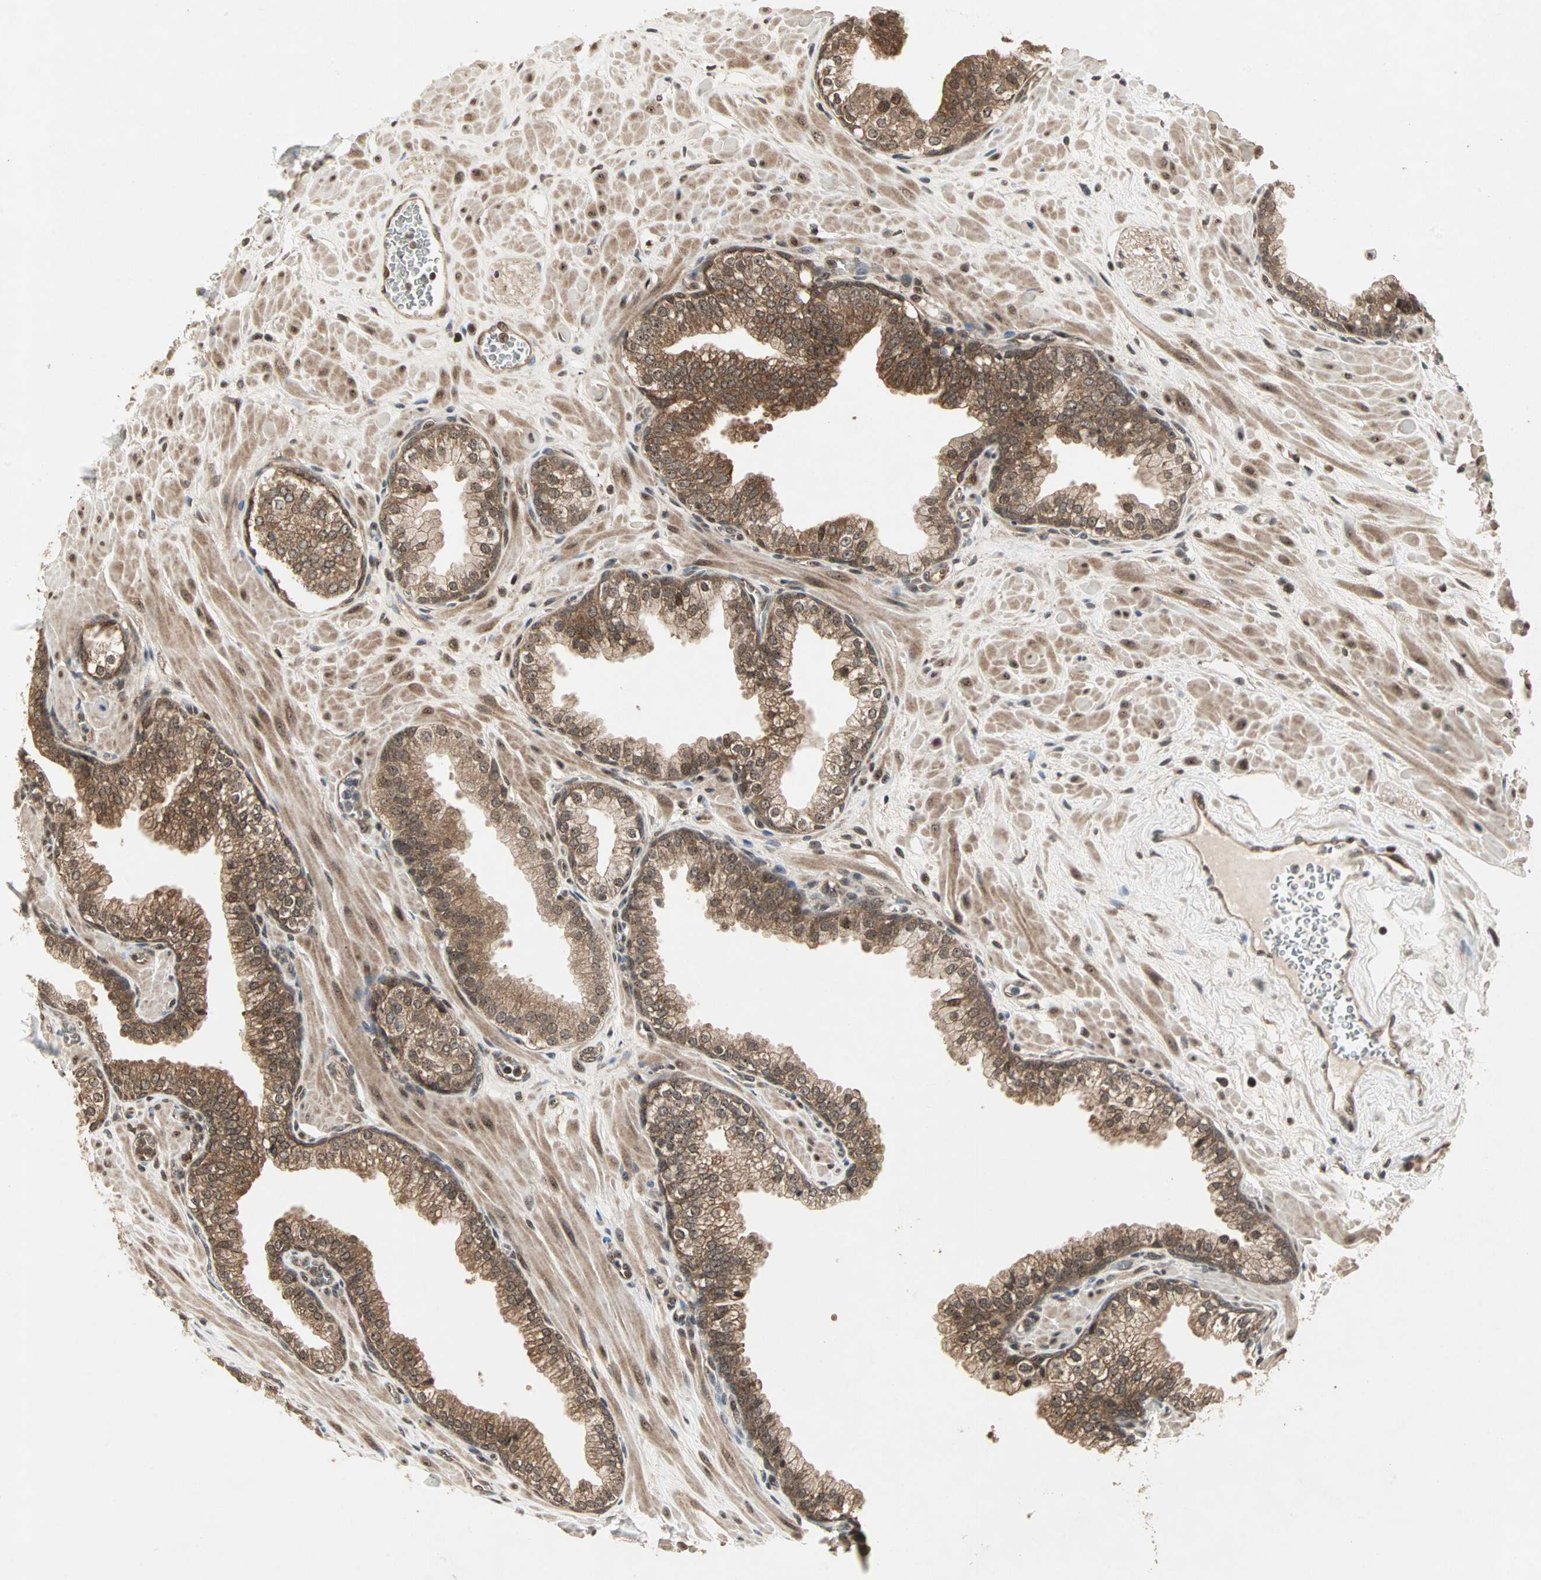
{"staining": {"intensity": "moderate", "quantity": ">75%", "location": "cytoplasmic/membranous,nuclear"}, "tissue": "prostate", "cell_type": "Glandular cells", "image_type": "normal", "snomed": [{"axis": "morphology", "description": "Normal tissue, NOS"}, {"axis": "topography", "description": "Prostate"}], "caption": "Glandular cells reveal medium levels of moderate cytoplasmic/membranous,nuclear expression in approximately >75% of cells in benign prostate. The staining is performed using DAB (3,3'-diaminobenzidine) brown chromogen to label protein expression. The nuclei are counter-stained blue using hematoxylin.", "gene": "CSNK2B", "patient": {"sex": "male", "age": 60}}